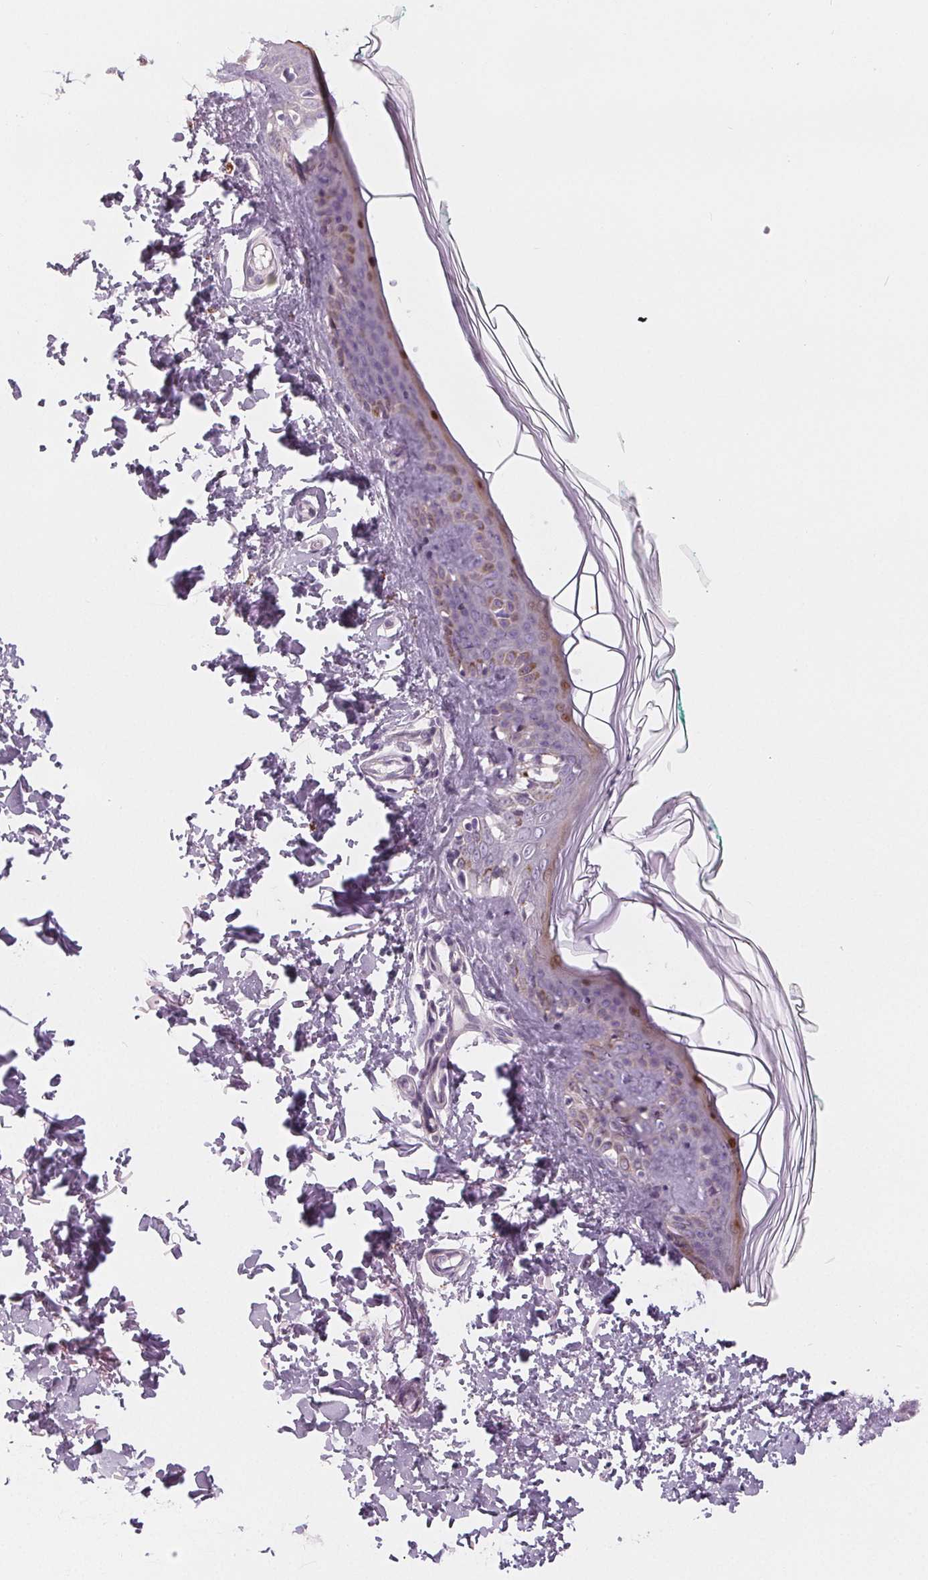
{"staining": {"intensity": "negative", "quantity": "none", "location": "none"}, "tissue": "skin", "cell_type": "Fibroblasts", "image_type": "normal", "snomed": [{"axis": "morphology", "description": "Normal tissue, NOS"}, {"axis": "topography", "description": "Skin"}, {"axis": "topography", "description": "Peripheral nerve tissue"}], "caption": "There is no significant positivity in fibroblasts of skin. The staining is performed using DAB brown chromogen with nuclei counter-stained in using hematoxylin.", "gene": "HOPX", "patient": {"sex": "female", "age": 45}}